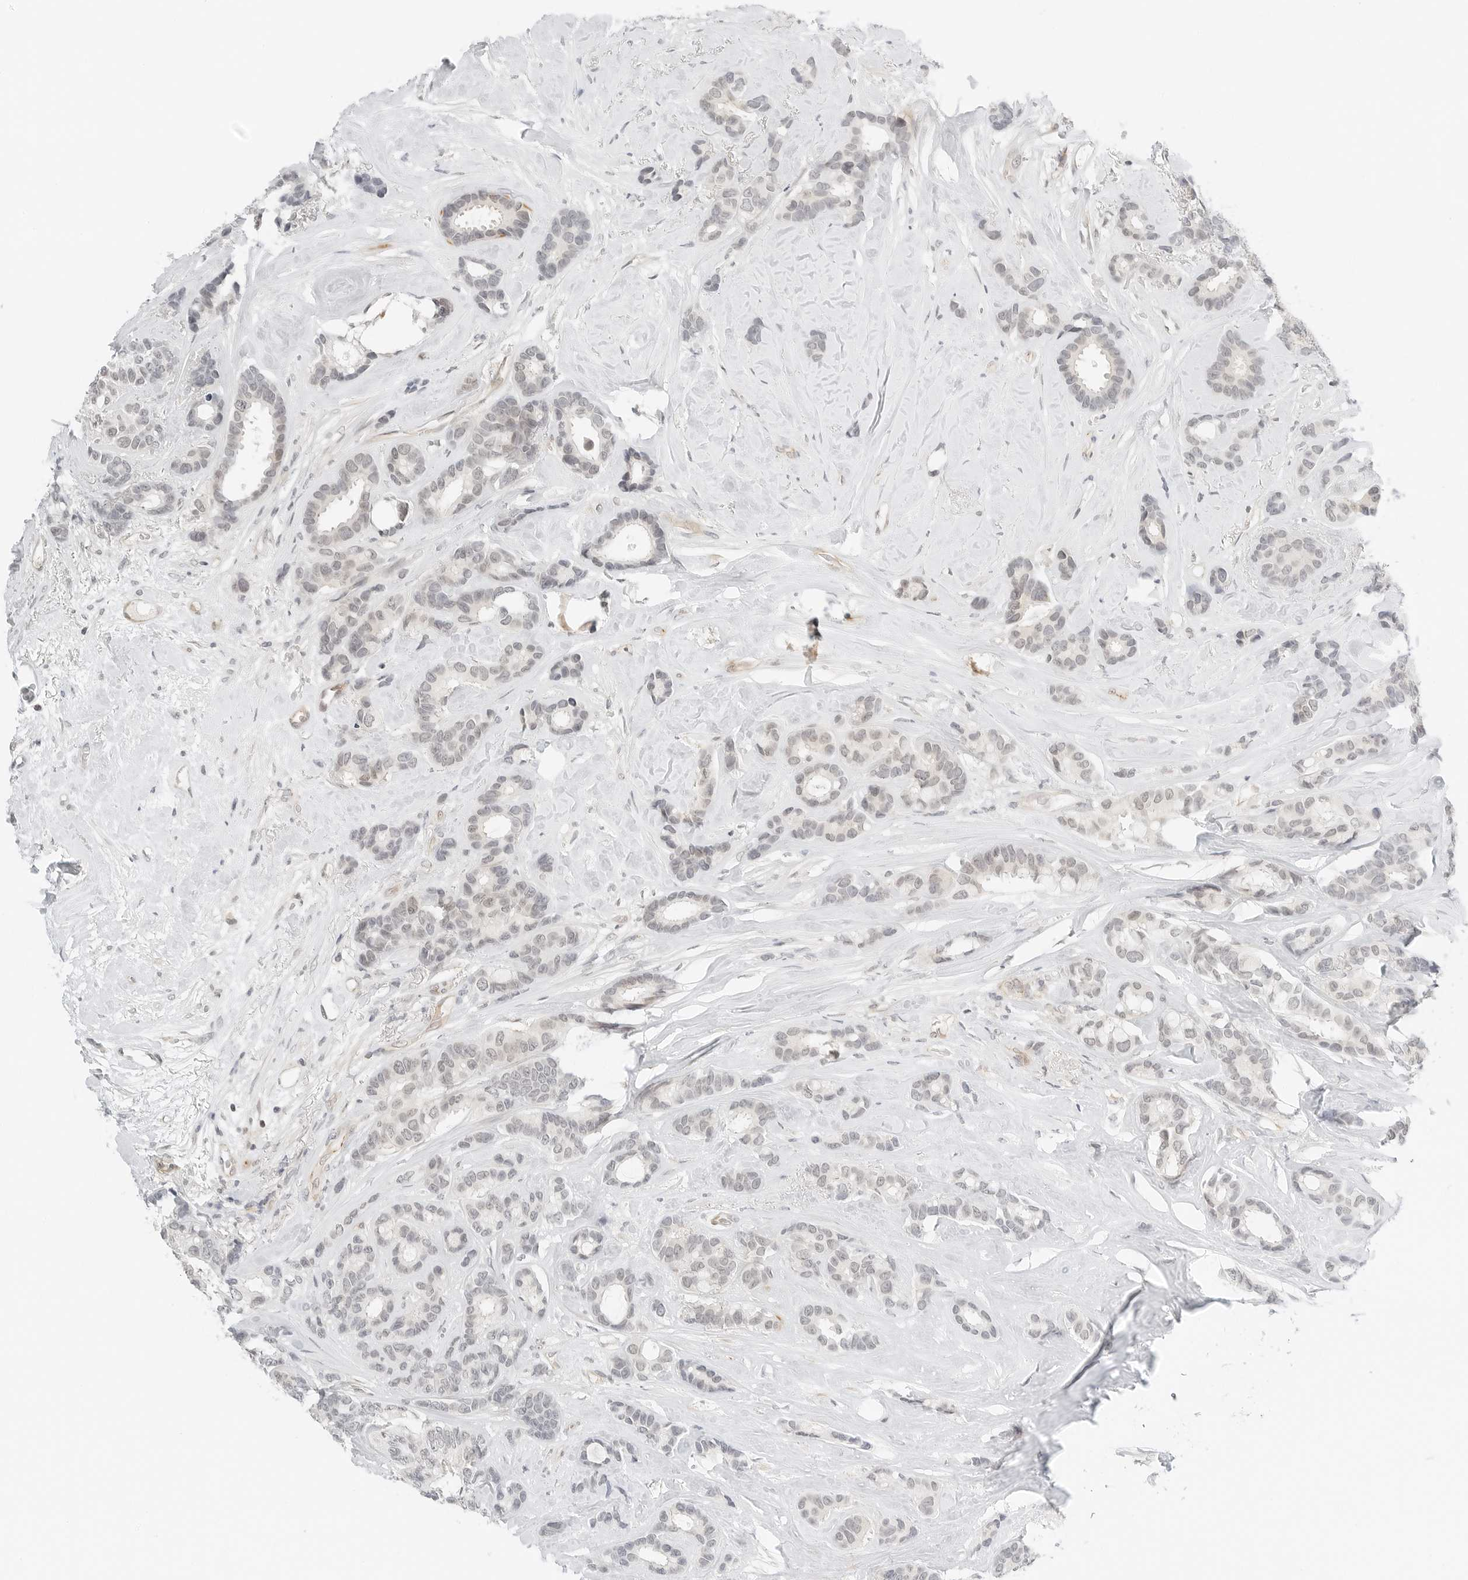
{"staining": {"intensity": "weak", "quantity": "<25%", "location": "nuclear"}, "tissue": "breast cancer", "cell_type": "Tumor cells", "image_type": "cancer", "snomed": [{"axis": "morphology", "description": "Duct carcinoma"}, {"axis": "topography", "description": "Breast"}], "caption": "IHC photomicrograph of human breast cancer (invasive ductal carcinoma) stained for a protein (brown), which displays no staining in tumor cells.", "gene": "NEO1", "patient": {"sex": "female", "age": 87}}